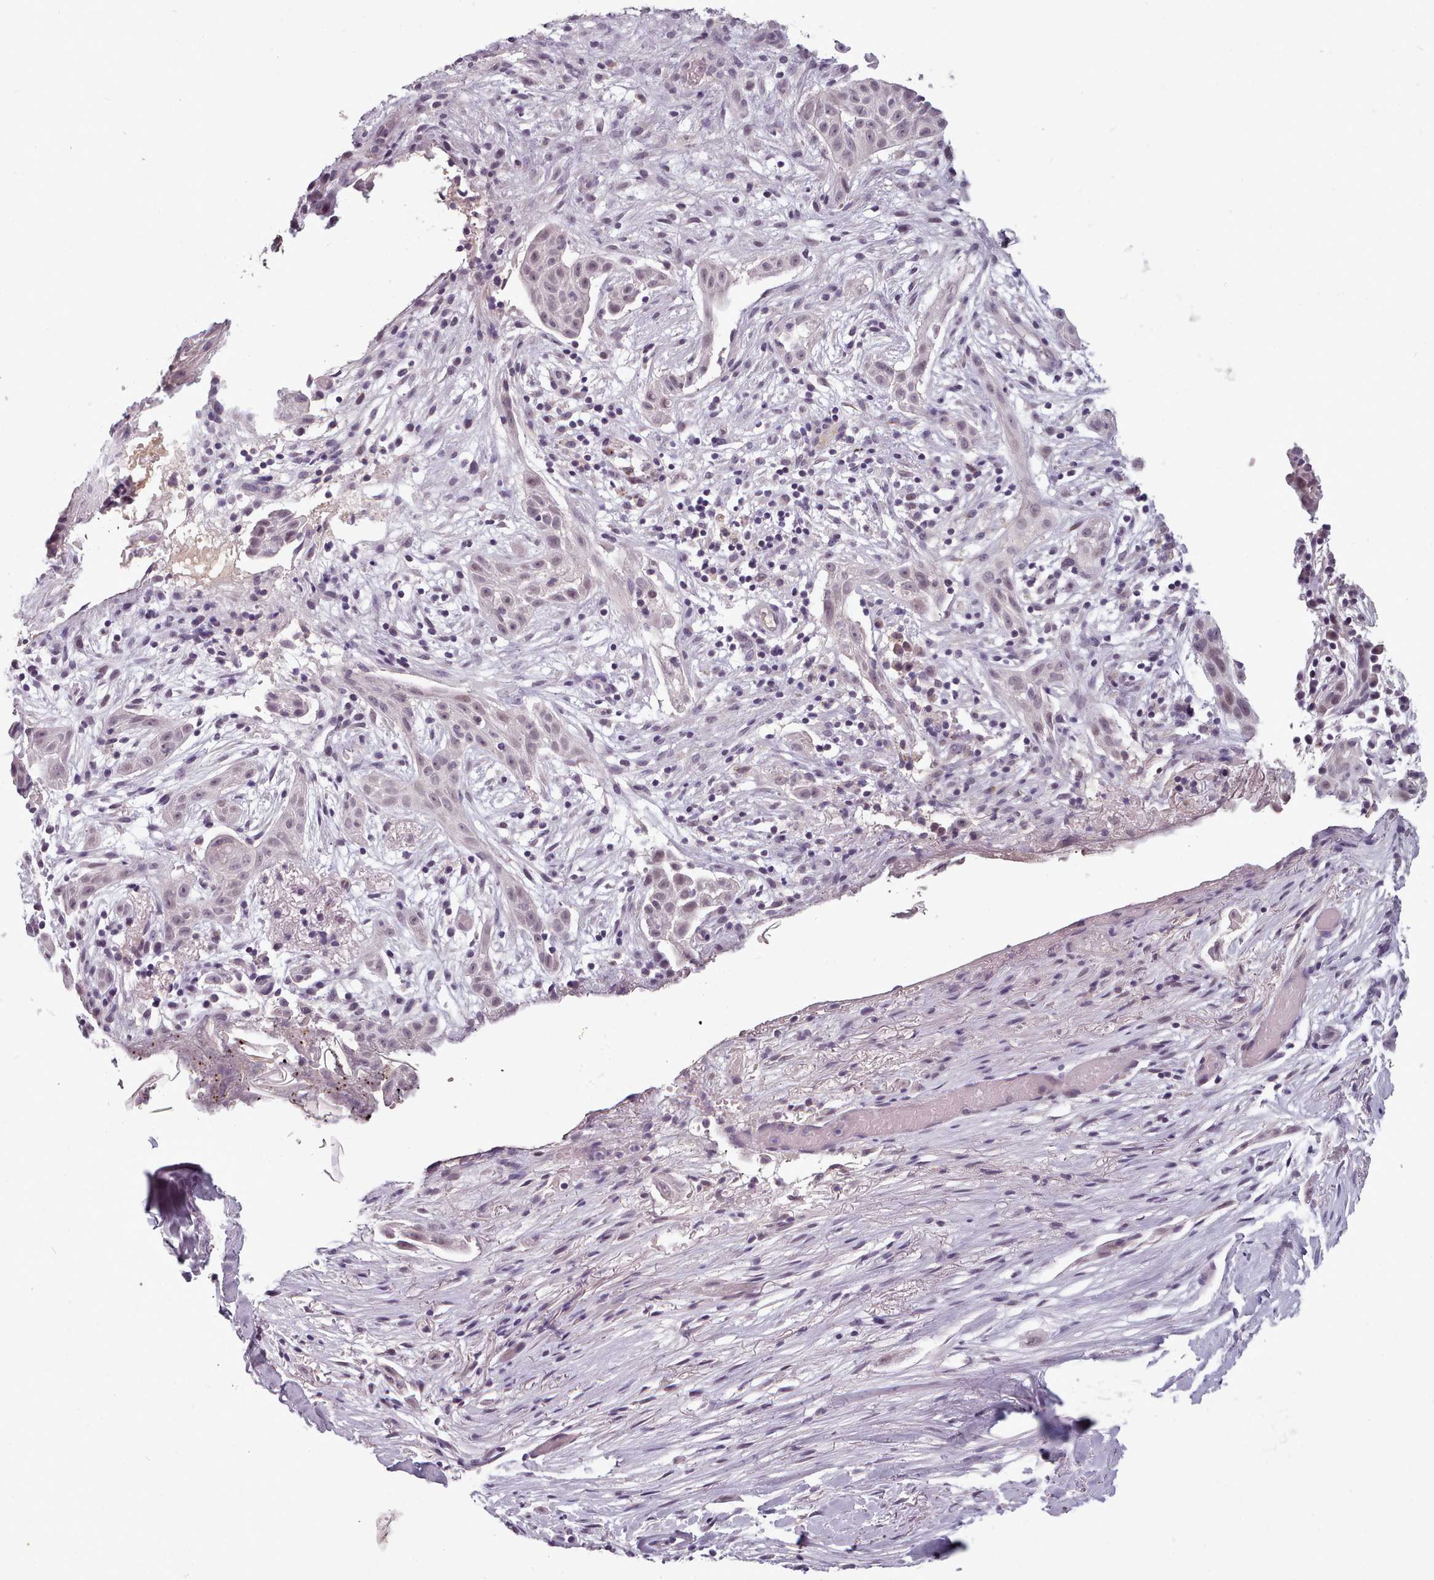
{"staining": {"intensity": "negative", "quantity": "none", "location": "none"}, "tissue": "adipose tissue", "cell_type": "Adipocytes", "image_type": "normal", "snomed": [{"axis": "morphology", "description": "Normal tissue, NOS"}, {"axis": "morphology", "description": "Basal cell carcinoma"}, {"axis": "topography", "description": "Skin"}], "caption": "DAB (3,3'-diaminobenzidine) immunohistochemical staining of normal human adipose tissue demonstrates no significant positivity in adipocytes. The staining was performed using DAB (3,3'-diaminobenzidine) to visualize the protein expression in brown, while the nuclei were stained in blue with hematoxylin (Magnification: 20x).", "gene": "PBX4", "patient": {"sex": "female", "age": 89}}